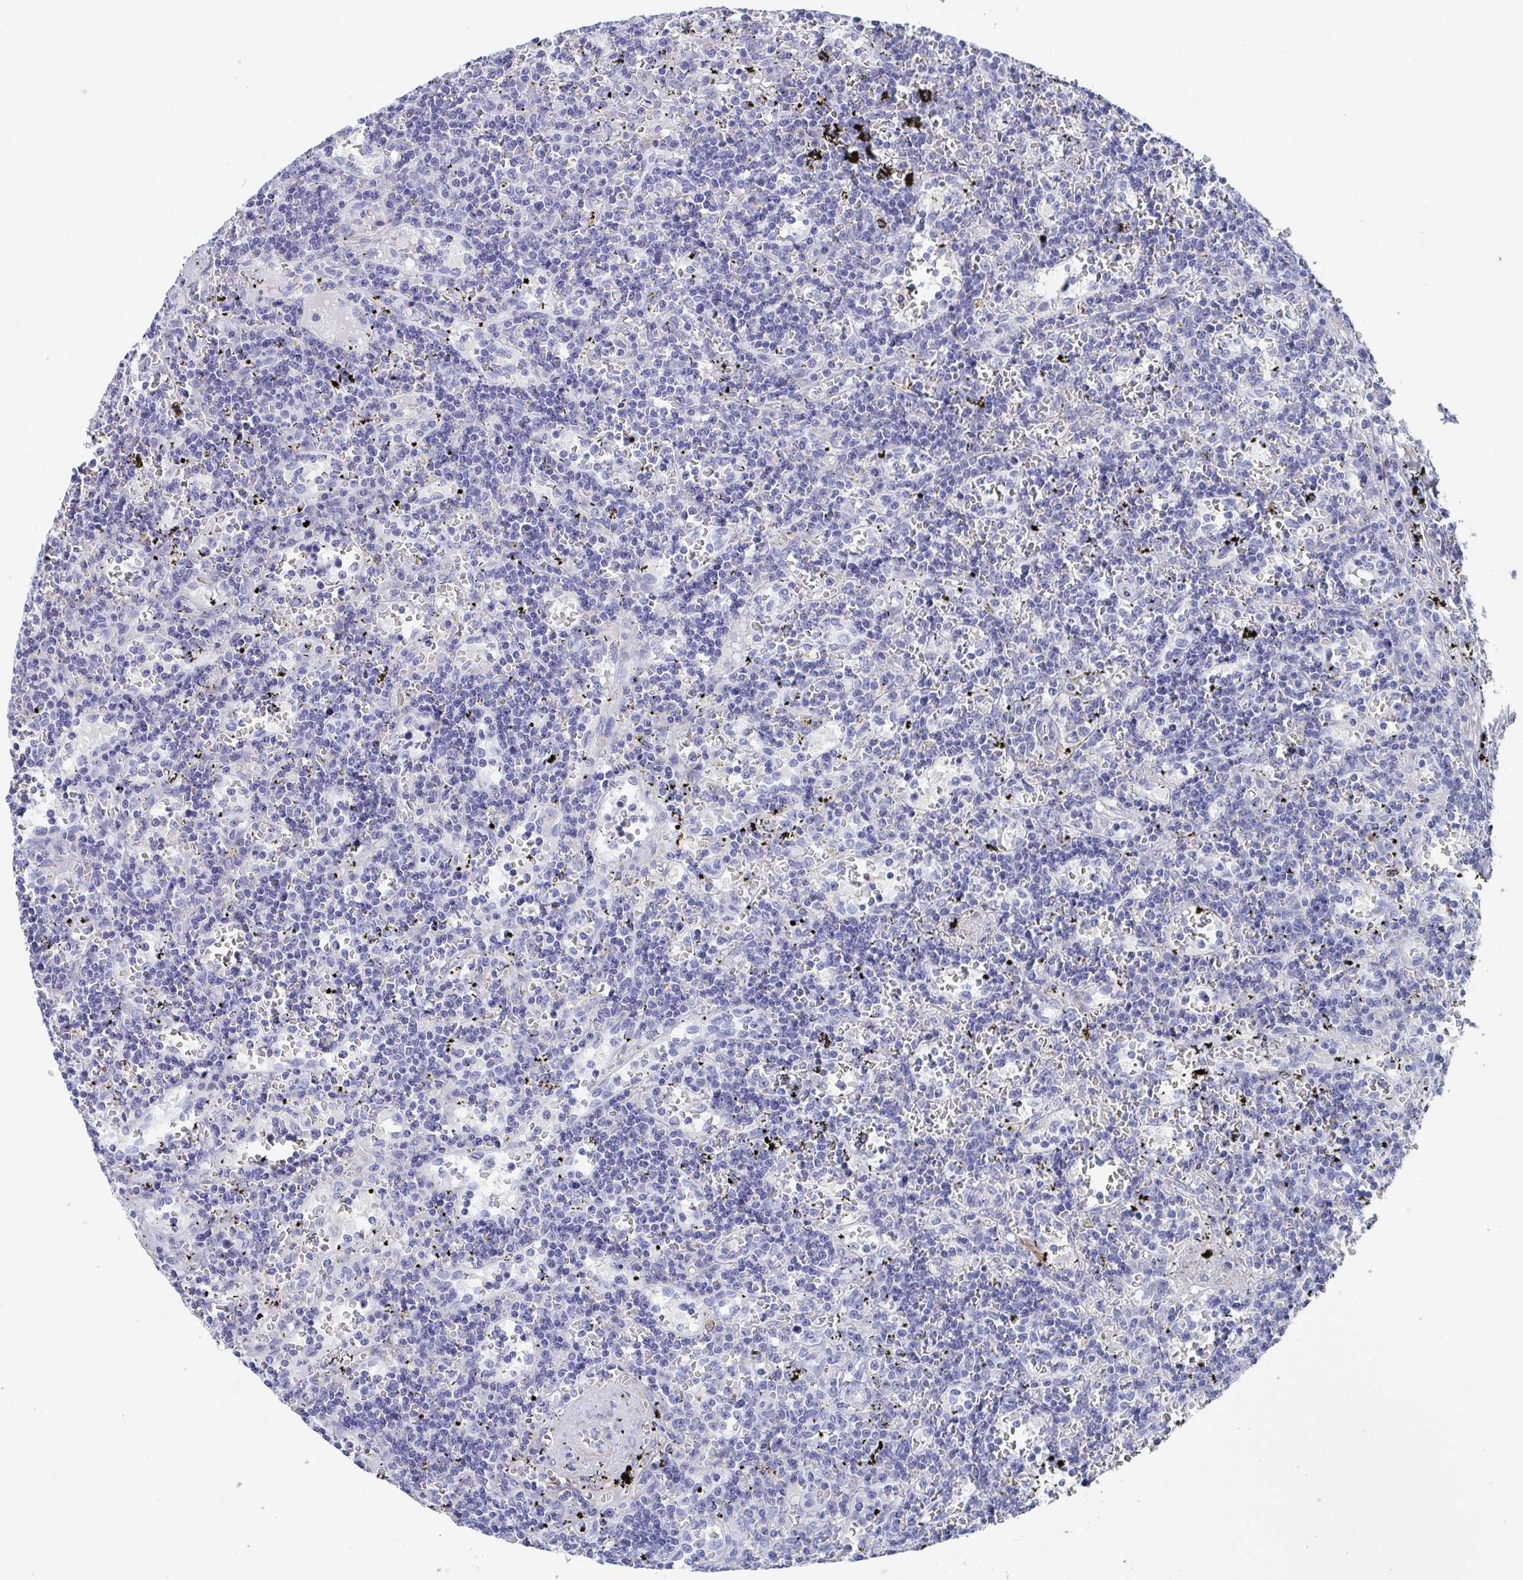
{"staining": {"intensity": "negative", "quantity": "none", "location": "none"}, "tissue": "lymphoma", "cell_type": "Tumor cells", "image_type": "cancer", "snomed": [{"axis": "morphology", "description": "Malignant lymphoma, non-Hodgkin's type, Low grade"}, {"axis": "topography", "description": "Spleen"}], "caption": "IHC histopathology image of neoplastic tissue: lymphoma stained with DAB shows no significant protein staining in tumor cells. (DAB (3,3'-diaminobenzidine) IHC with hematoxylin counter stain).", "gene": "ZFP82", "patient": {"sex": "male", "age": 60}}